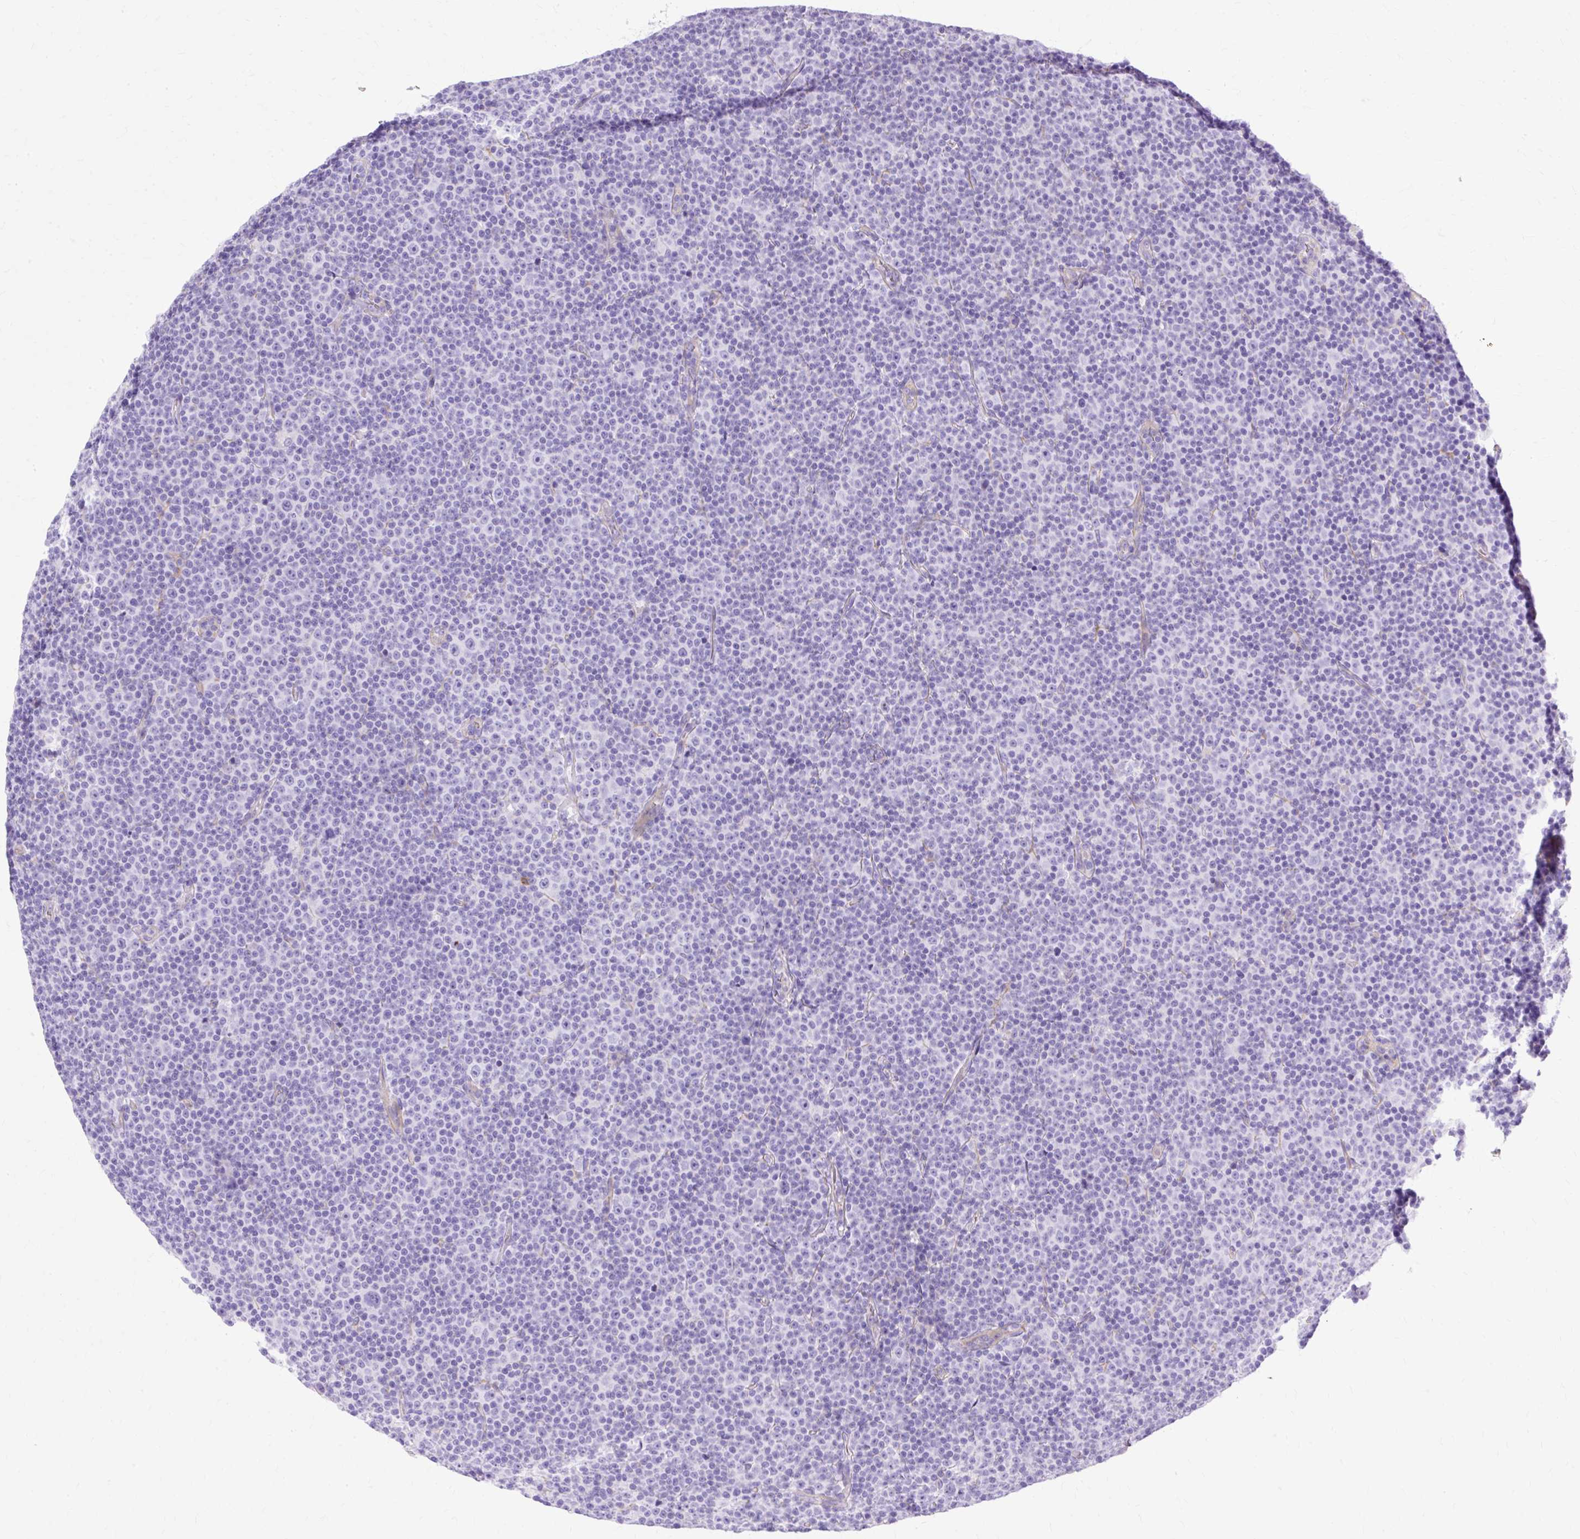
{"staining": {"intensity": "negative", "quantity": "none", "location": "none"}, "tissue": "lymphoma", "cell_type": "Tumor cells", "image_type": "cancer", "snomed": [{"axis": "morphology", "description": "Malignant lymphoma, non-Hodgkin's type, Low grade"}, {"axis": "topography", "description": "Lymph node"}], "caption": "IHC of human low-grade malignant lymphoma, non-Hodgkin's type exhibits no staining in tumor cells.", "gene": "MYO6", "patient": {"sex": "female", "age": 67}}